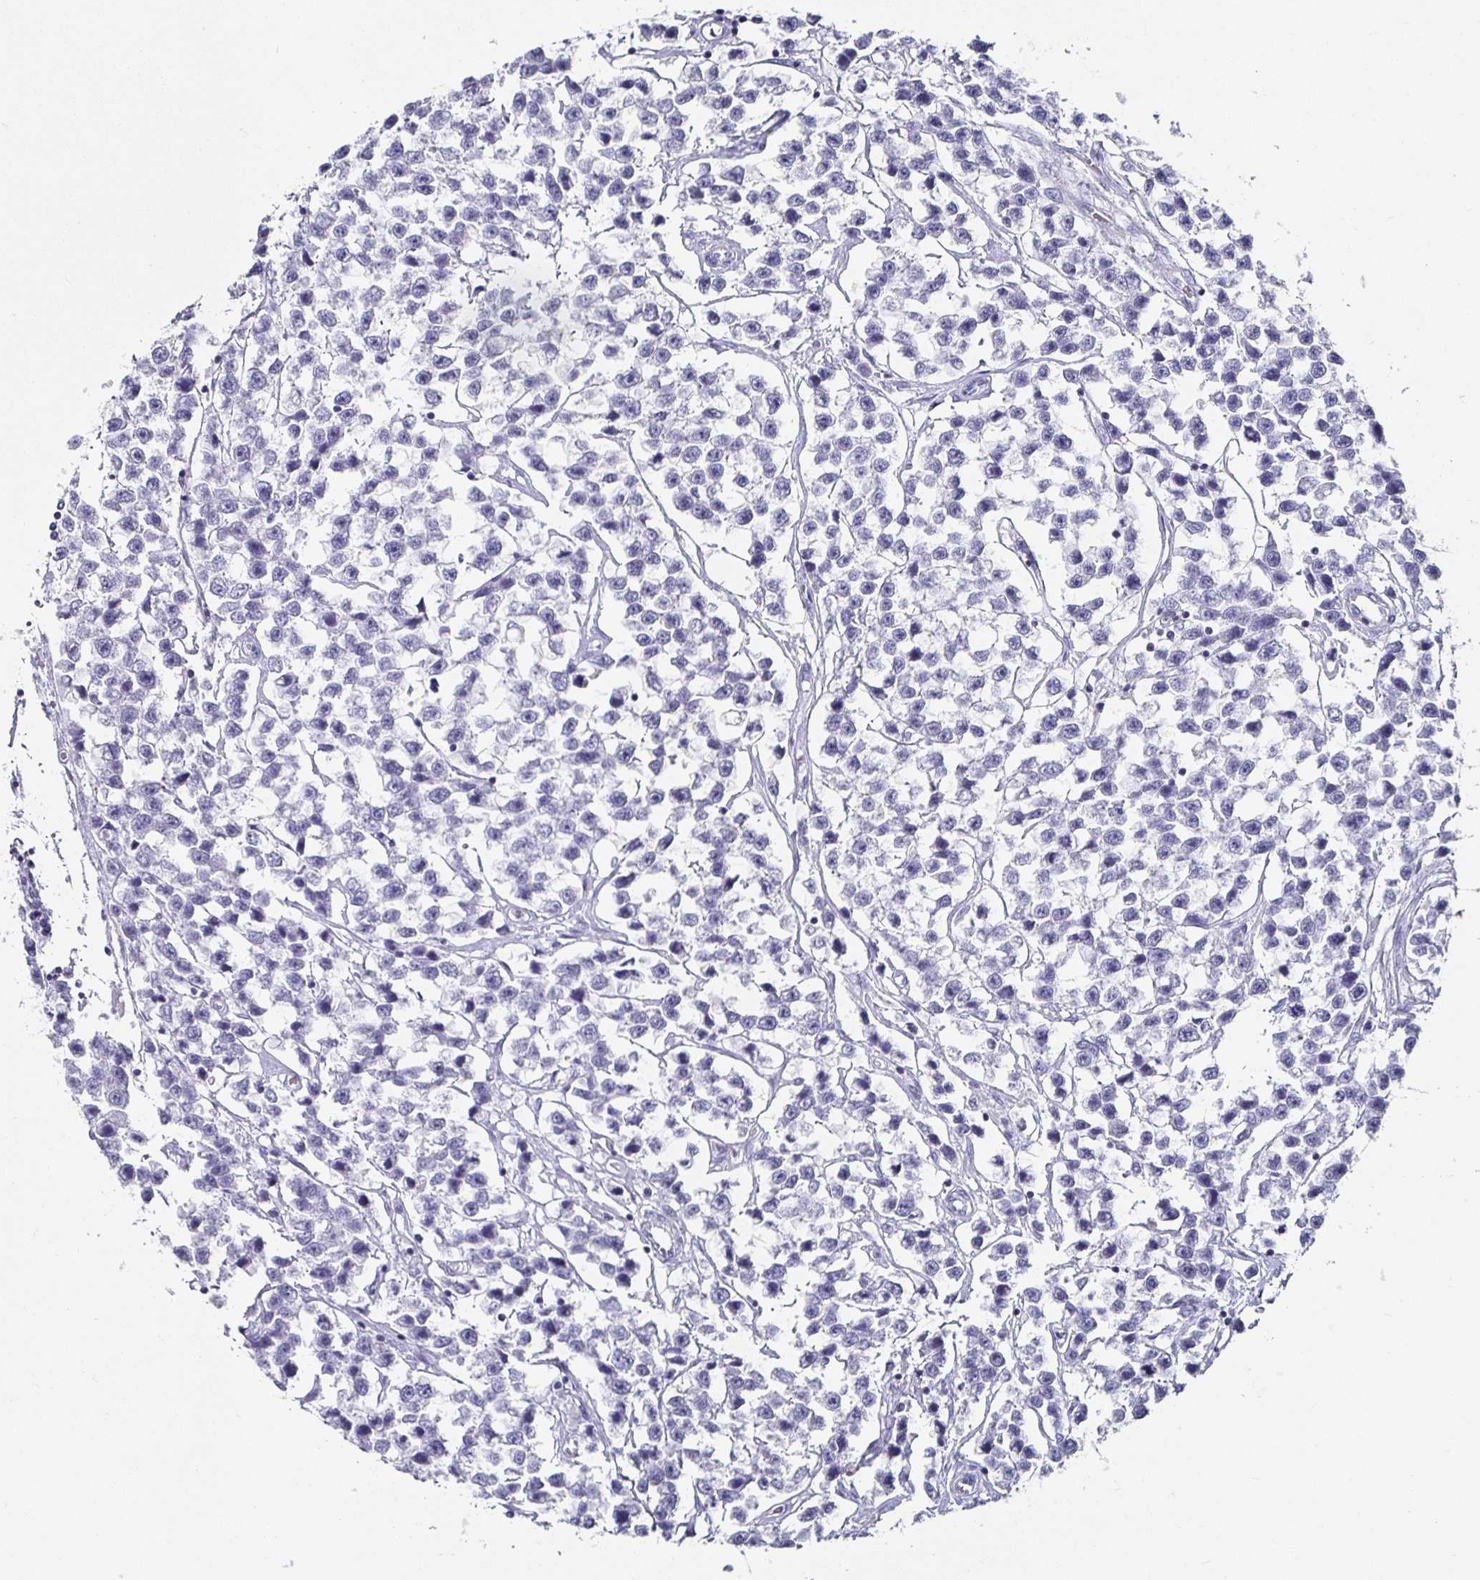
{"staining": {"intensity": "negative", "quantity": "none", "location": "none"}, "tissue": "testis cancer", "cell_type": "Tumor cells", "image_type": "cancer", "snomed": [{"axis": "morphology", "description": "Seminoma, NOS"}, {"axis": "topography", "description": "Testis"}], "caption": "Testis seminoma stained for a protein using immunohistochemistry (IHC) reveals no expression tumor cells.", "gene": "RUNX2", "patient": {"sex": "male", "age": 26}}